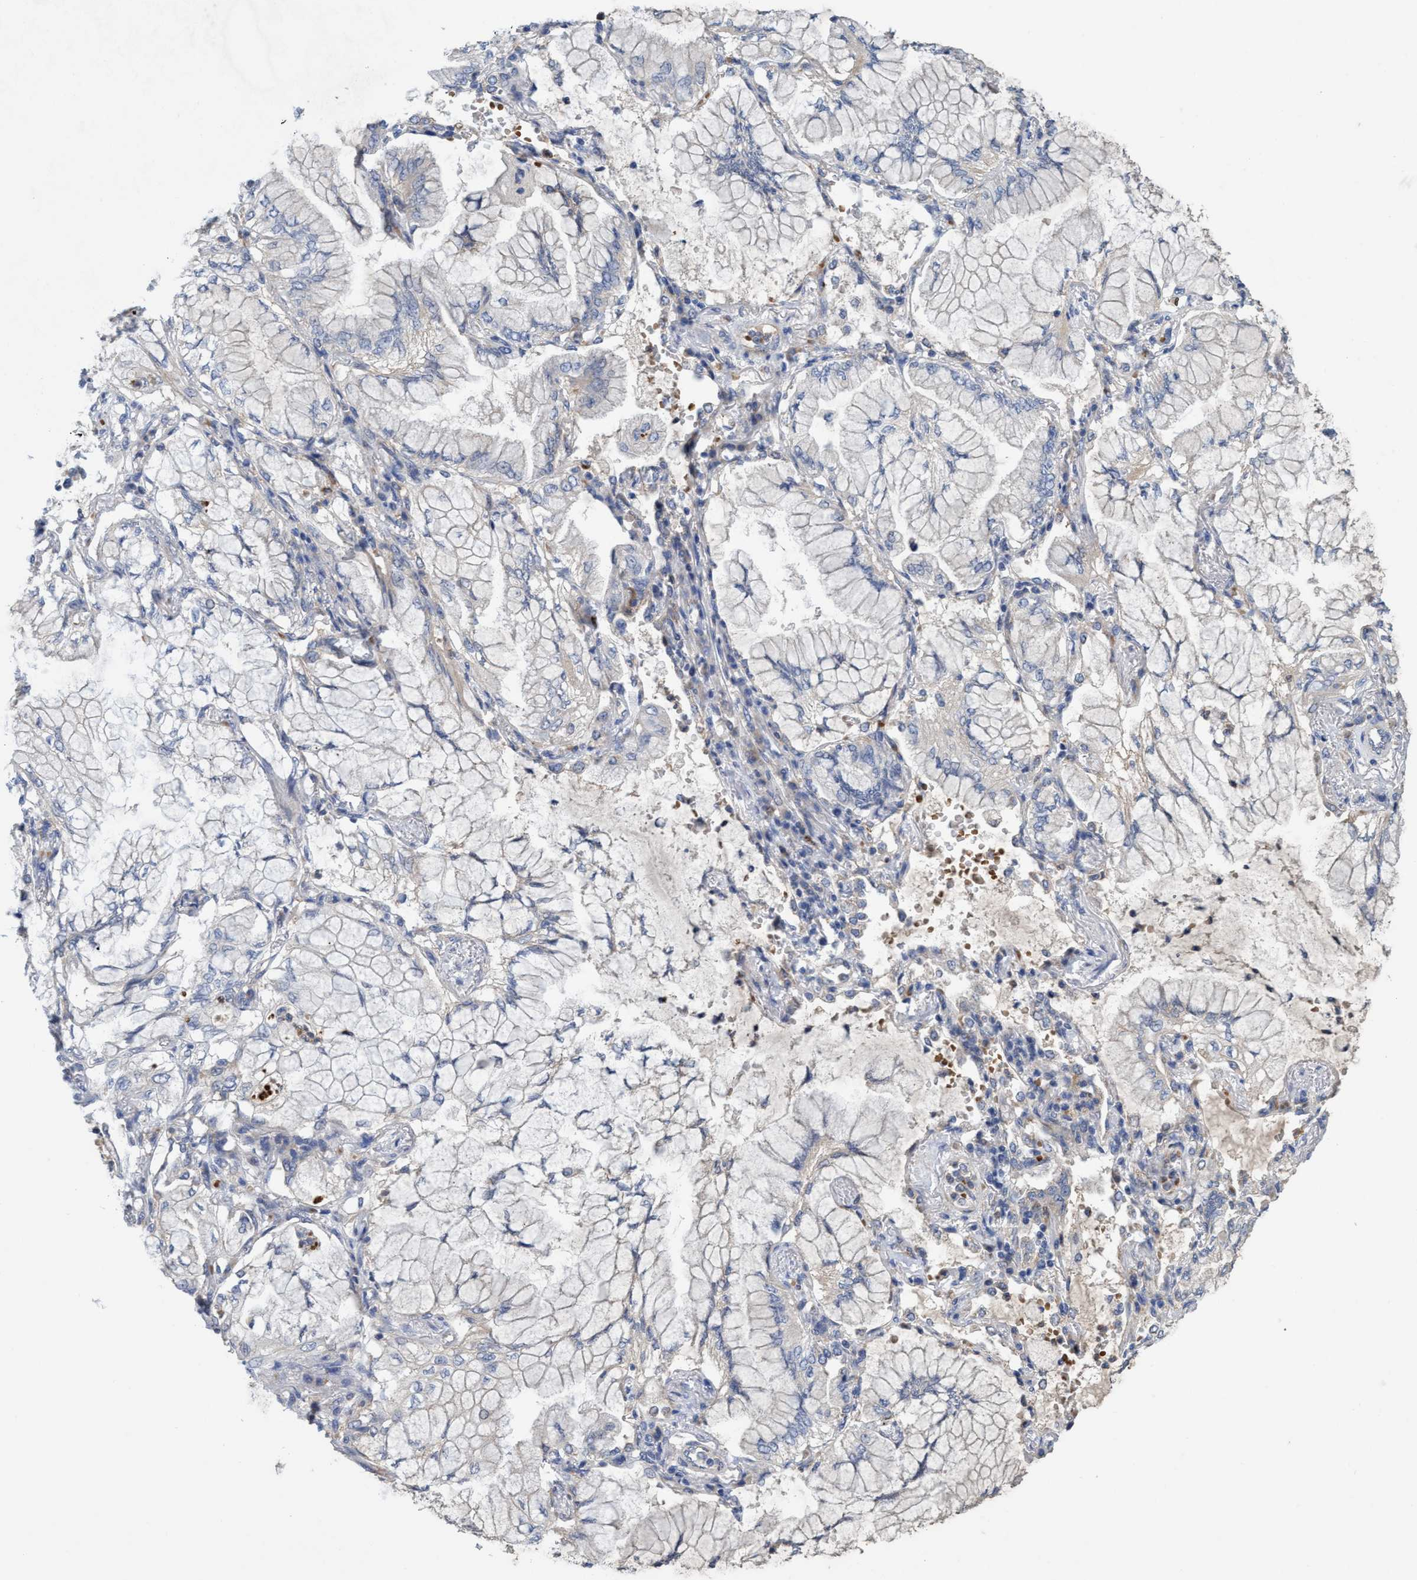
{"staining": {"intensity": "negative", "quantity": "none", "location": "none"}, "tissue": "lung cancer", "cell_type": "Tumor cells", "image_type": "cancer", "snomed": [{"axis": "morphology", "description": "Adenocarcinoma, NOS"}, {"axis": "topography", "description": "Lung"}], "caption": "Immunohistochemical staining of lung cancer demonstrates no significant expression in tumor cells. Nuclei are stained in blue.", "gene": "SEMA4D", "patient": {"sex": "female", "age": 70}}